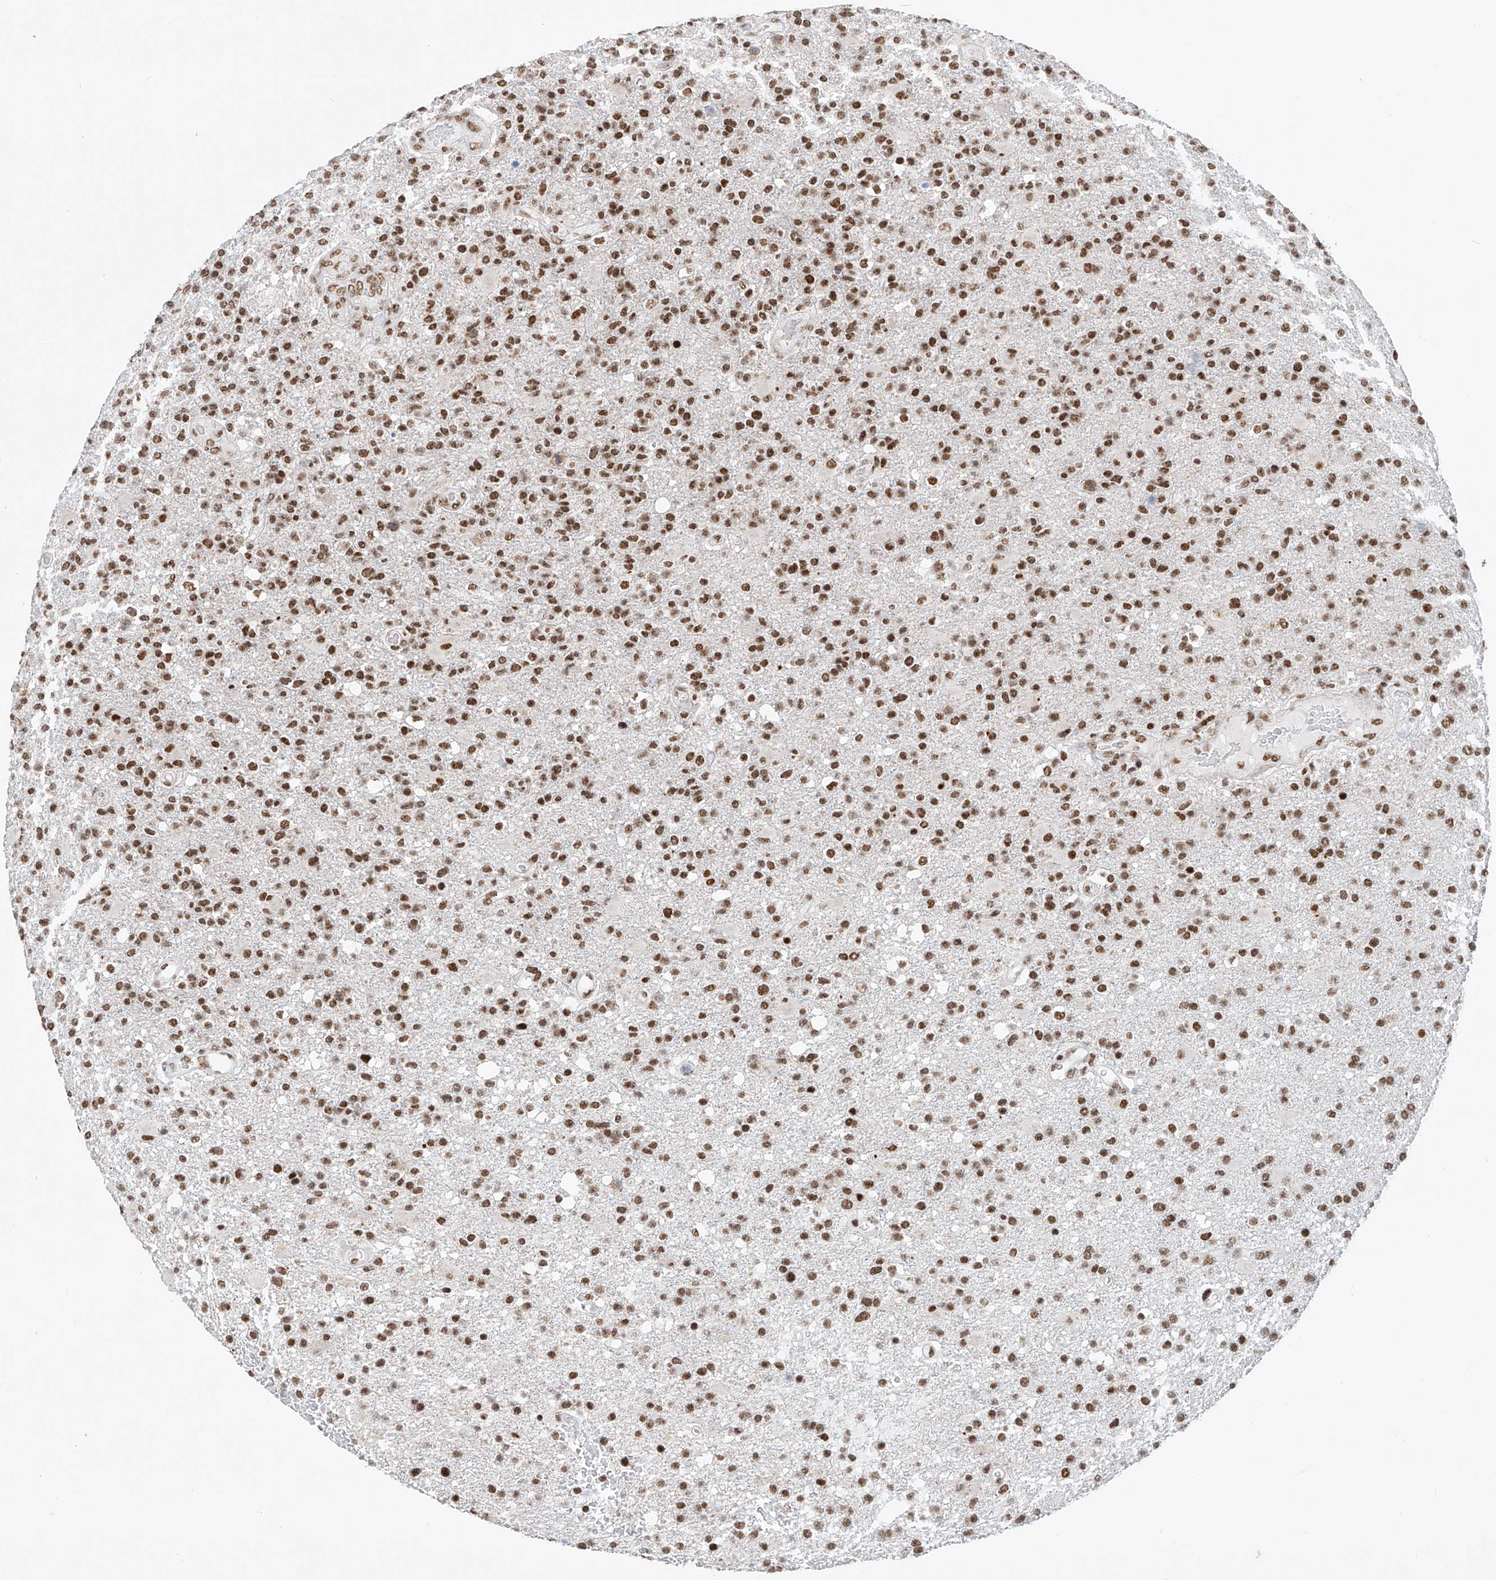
{"staining": {"intensity": "moderate", "quantity": ">75%", "location": "nuclear"}, "tissue": "glioma", "cell_type": "Tumor cells", "image_type": "cancer", "snomed": [{"axis": "morphology", "description": "Glioma, malignant, High grade"}, {"axis": "topography", "description": "Brain"}], "caption": "DAB (3,3'-diaminobenzidine) immunohistochemical staining of glioma displays moderate nuclear protein expression in approximately >75% of tumor cells.", "gene": "TAF4", "patient": {"sex": "male", "age": 72}}